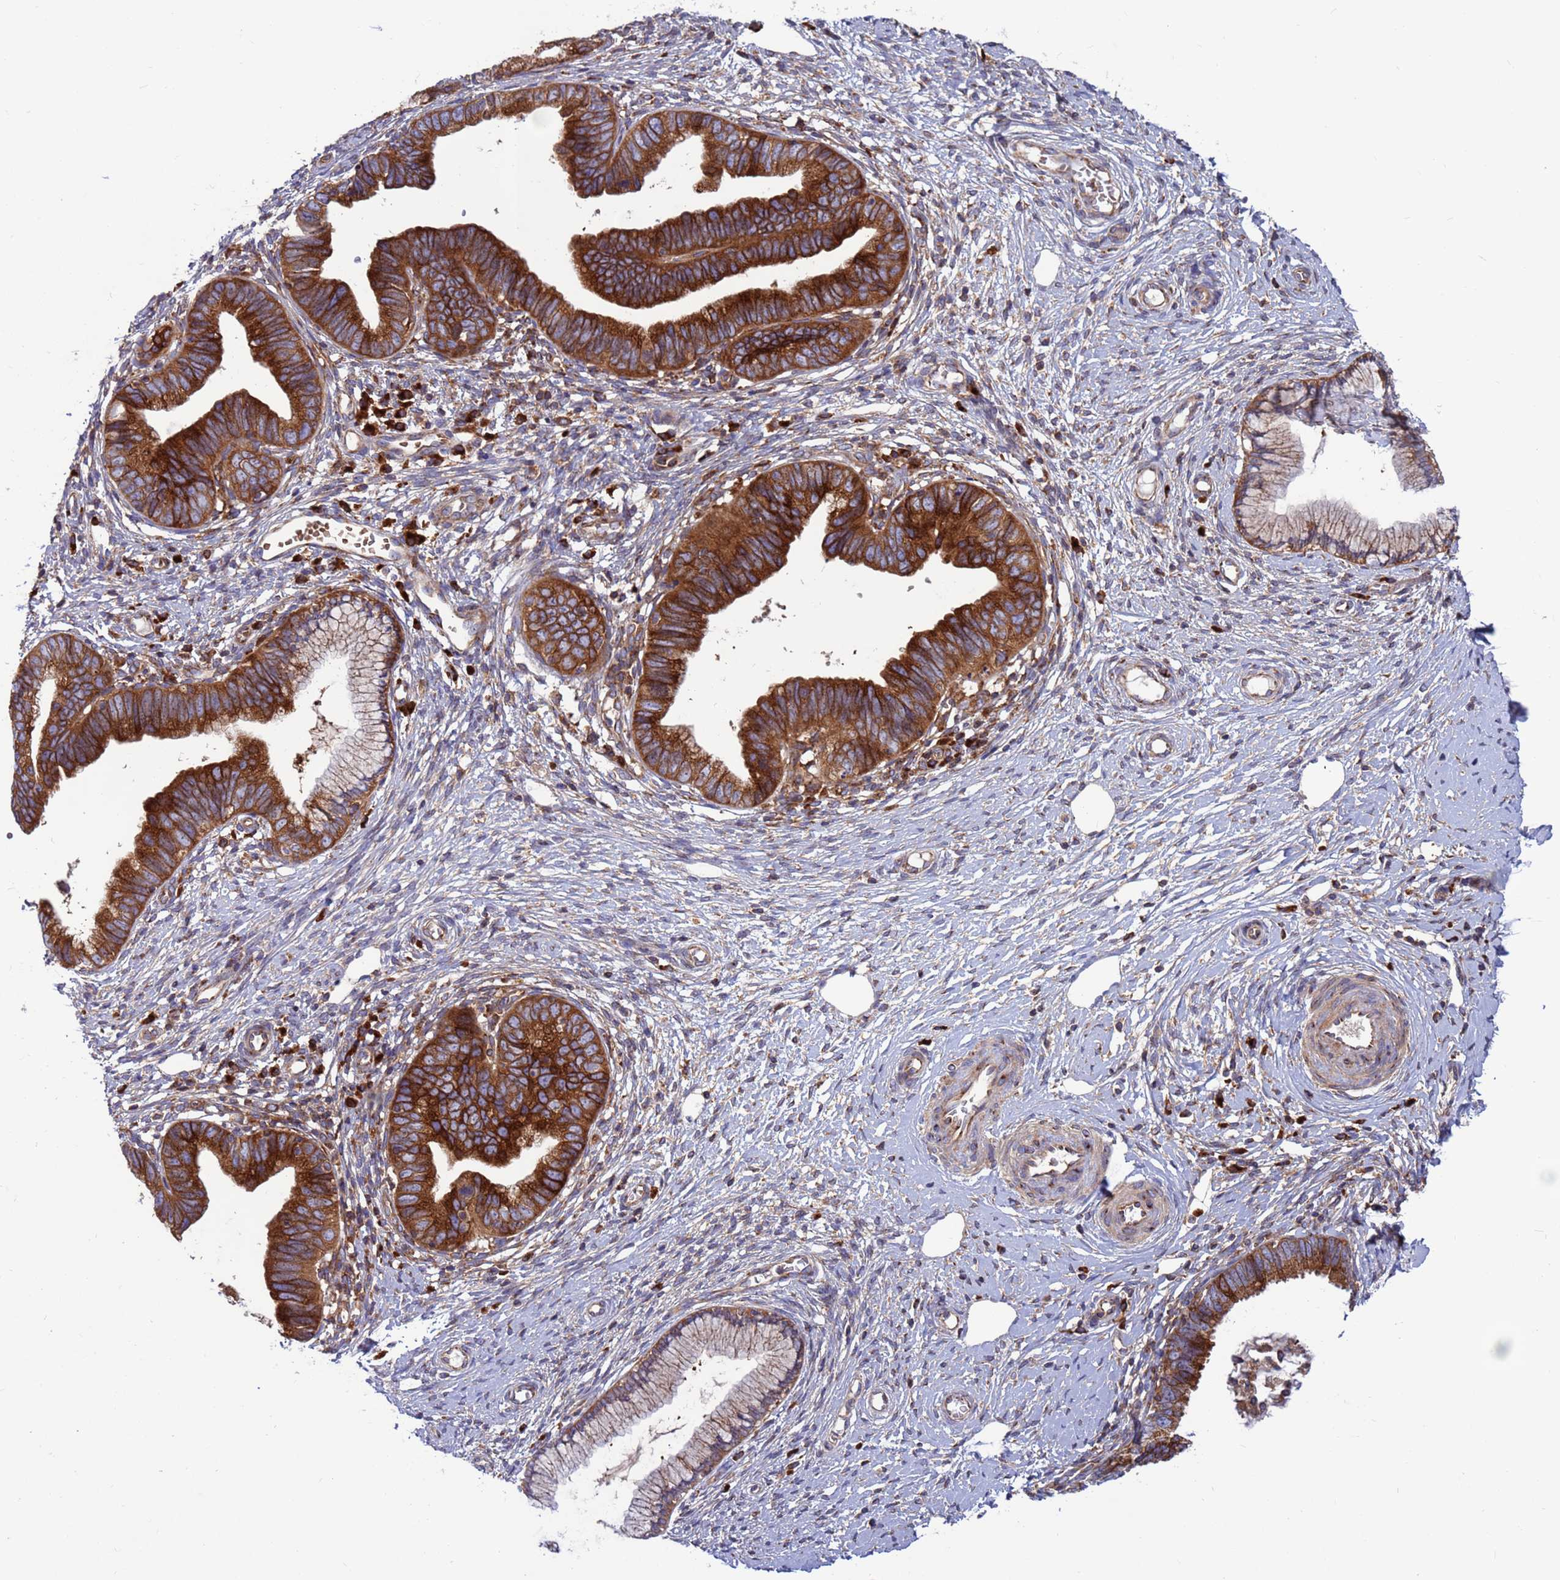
{"staining": {"intensity": "strong", "quantity": ">75%", "location": "cytoplasmic/membranous"}, "tissue": "cervical cancer", "cell_type": "Tumor cells", "image_type": "cancer", "snomed": [{"axis": "morphology", "description": "Adenocarcinoma, NOS"}, {"axis": "topography", "description": "Cervix"}], "caption": "The micrograph reveals immunohistochemical staining of cervical cancer (adenocarcinoma). There is strong cytoplasmic/membranous positivity is appreciated in about >75% of tumor cells.", "gene": "ZC3HAV1", "patient": {"sex": "female", "age": 36}}